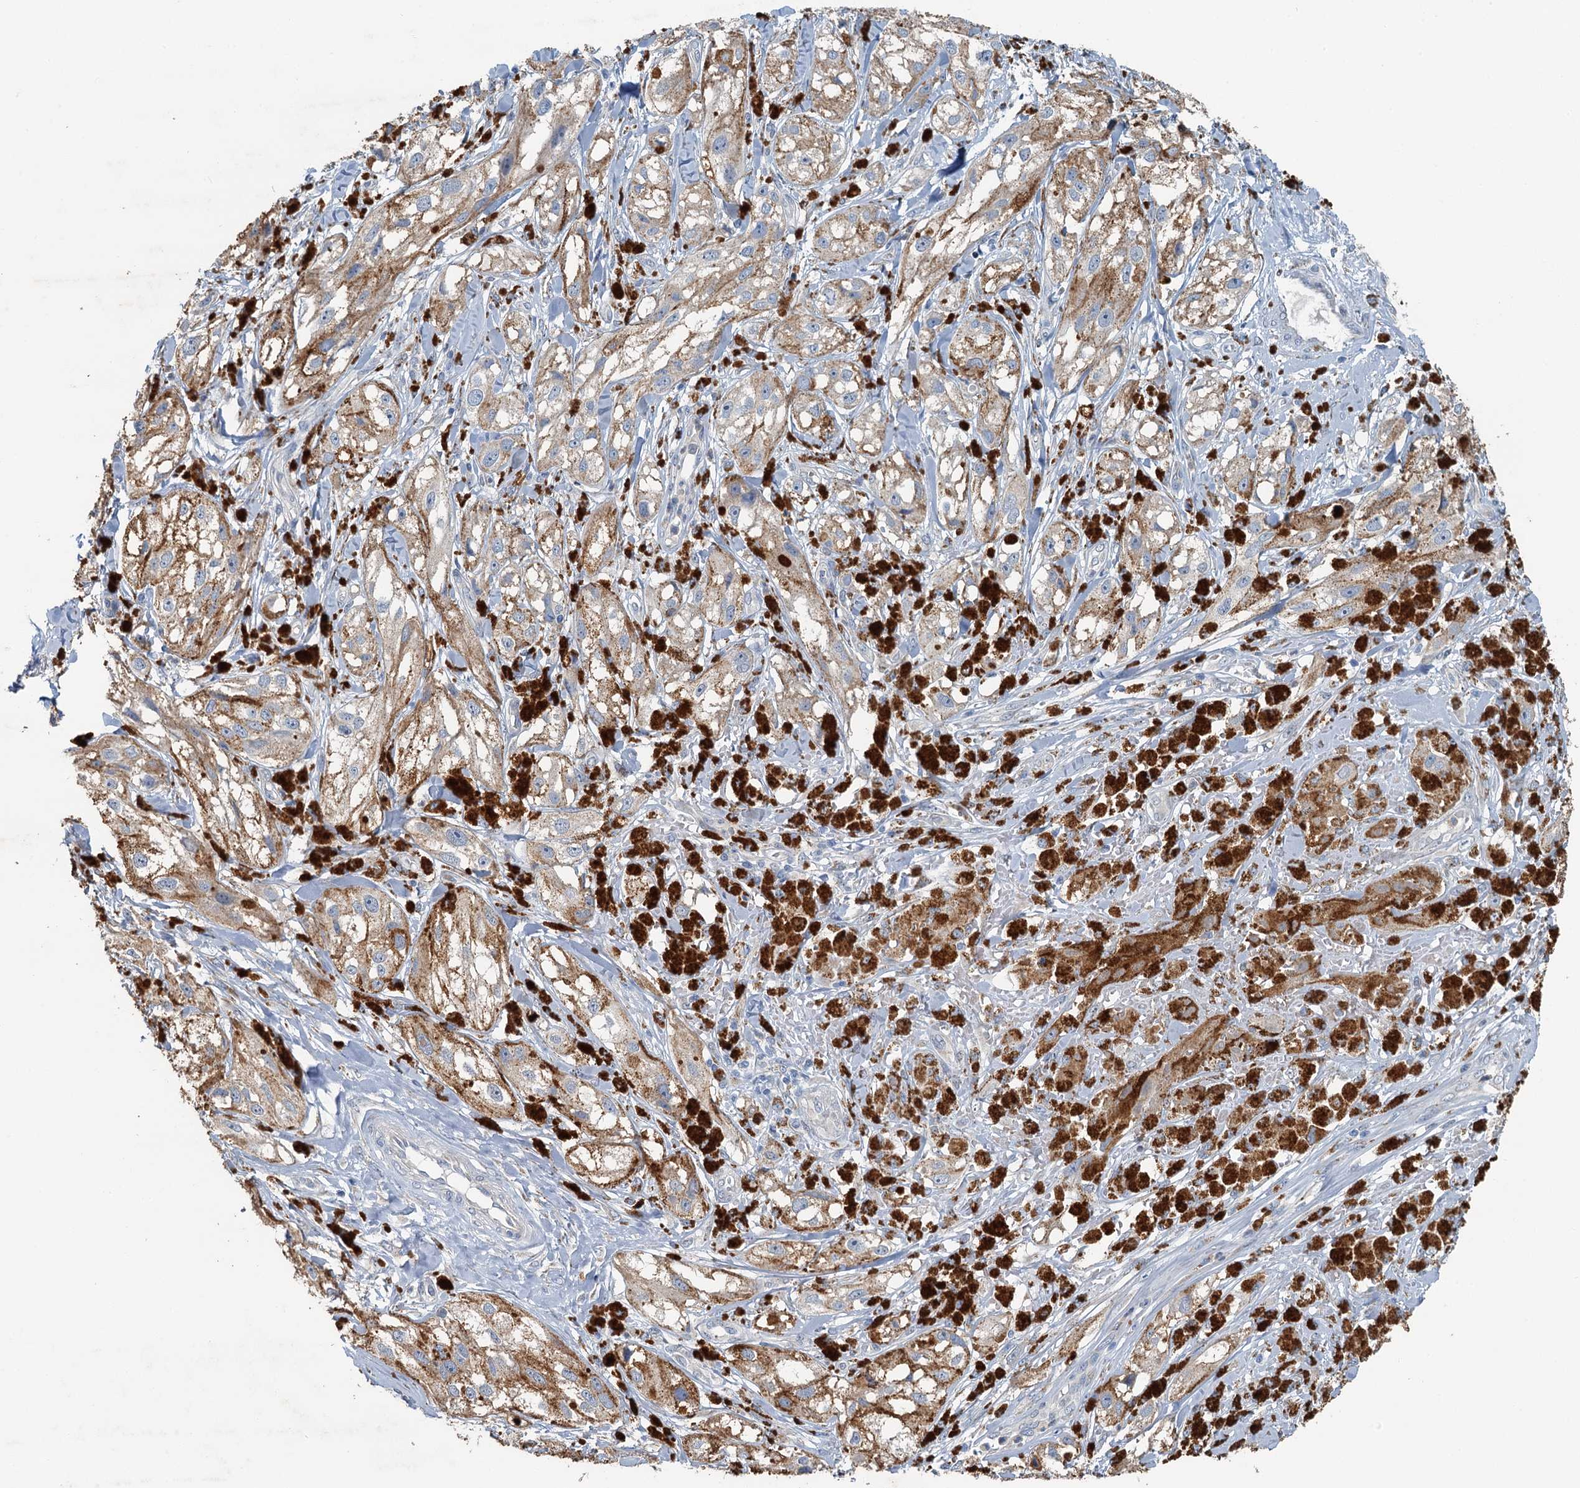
{"staining": {"intensity": "moderate", "quantity": ">75%", "location": "cytoplasmic/membranous"}, "tissue": "melanoma", "cell_type": "Tumor cells", "image_type": "cancer", "snomed": [{"axis": "morphology", "description": "Malignant melanoma, NOS"}, {"axis": "topography", "description": "Skin"}], "caption": "Moderate cytoplasmic/membranous staining for a protein is identified in about >75% of tumor cells of melanoma using IHC.", "gene": "C6orf120", "patient": {"sex": "male", "age": 88}}